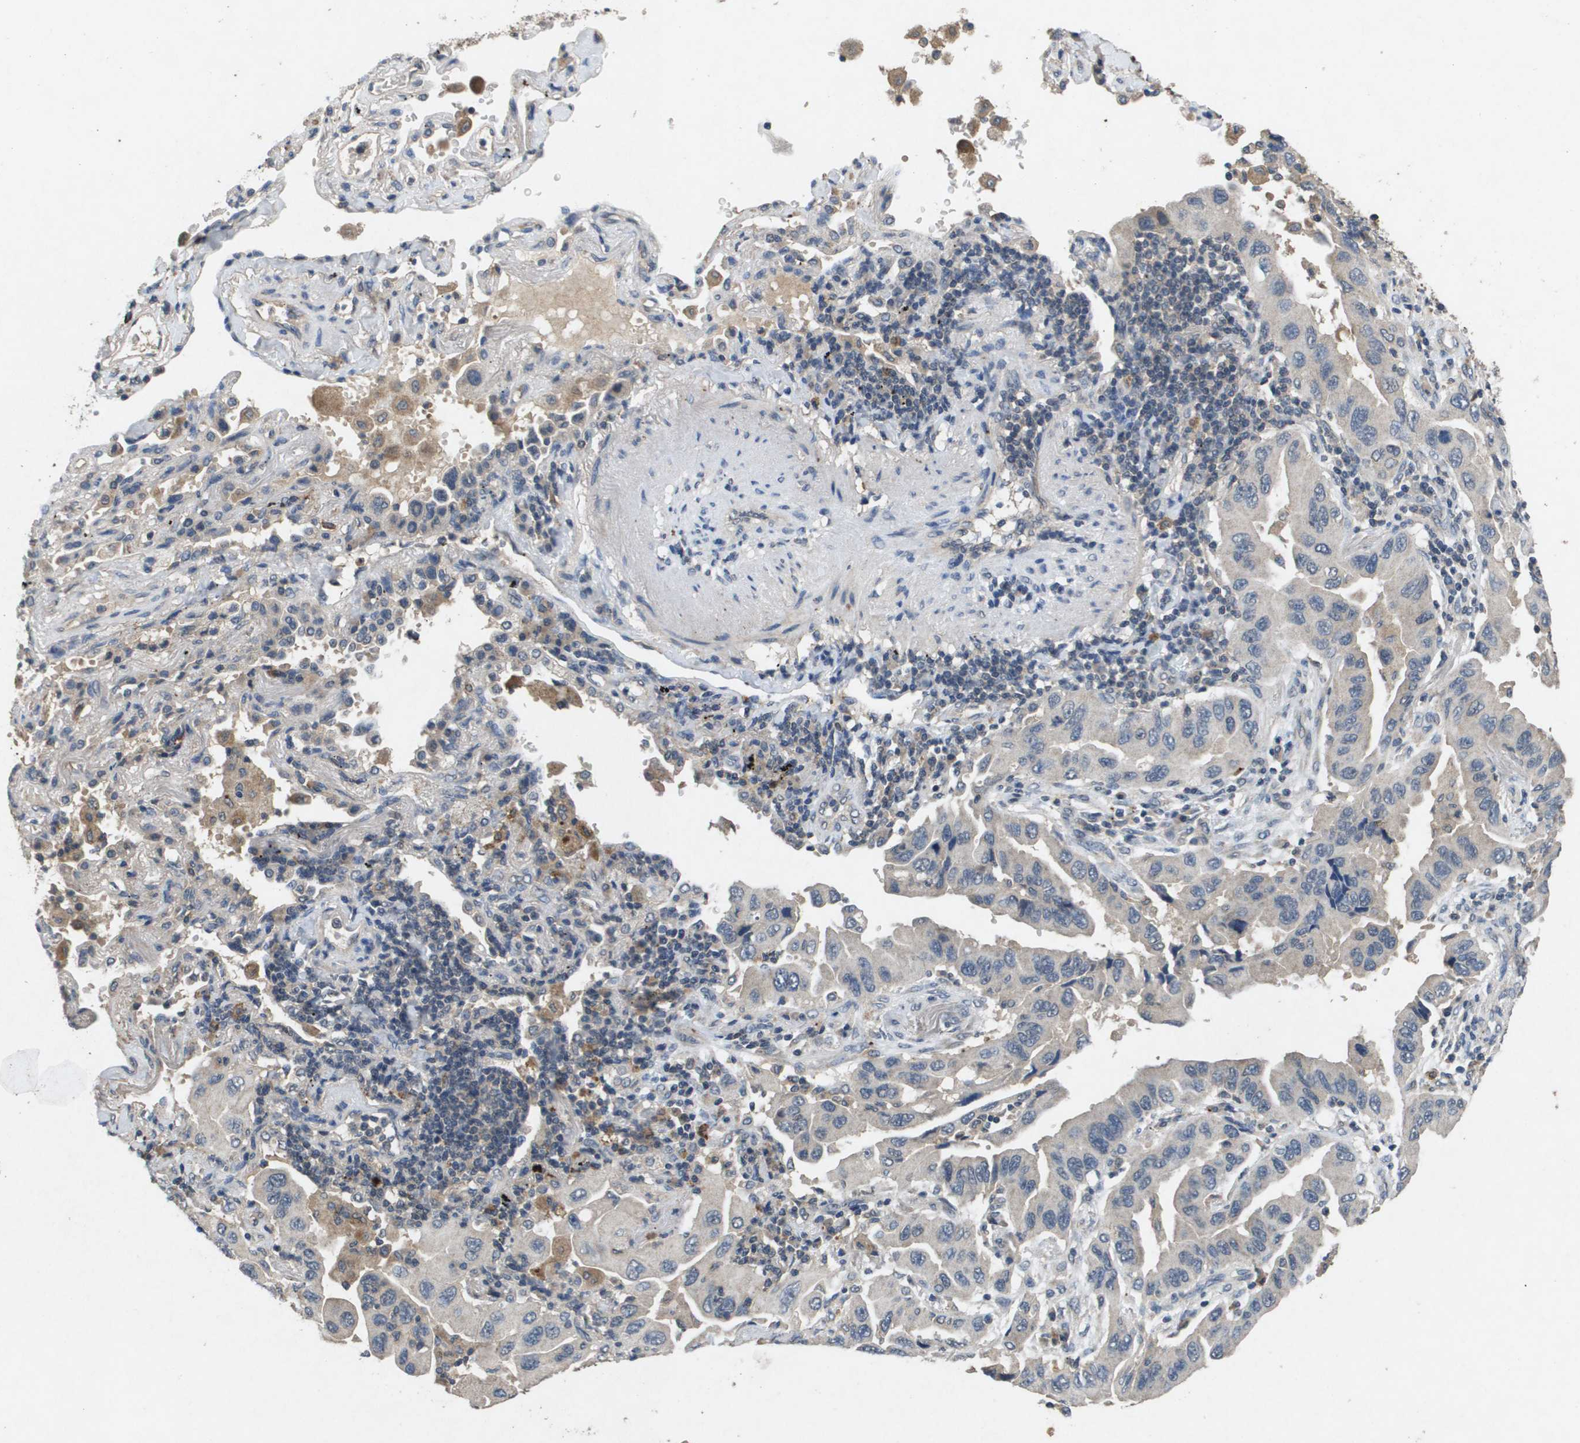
{"staining": {"intensity": "weak", "quantity": "<25%", "location": "cytoplasmic/membranous"}, "tissue": "lung cancer", "cell_type": "Tumor cells", "image_type": "cancer", "snomed": [{"axis": "morphology", "description": "Adenocarcinoma, NOS"}, {"axis": "topography", "description": "Lung"}], "caption": "DAB (3,3'-diaminobenzidine) immunohistochemical staining of lung cancer (adenocarcinoma) displays no significant expression in tumor cells. (DAB IHC with hematoxylin counter stain).", "gene": "PROC", "patient": {"sex": "female", "age": 65}}